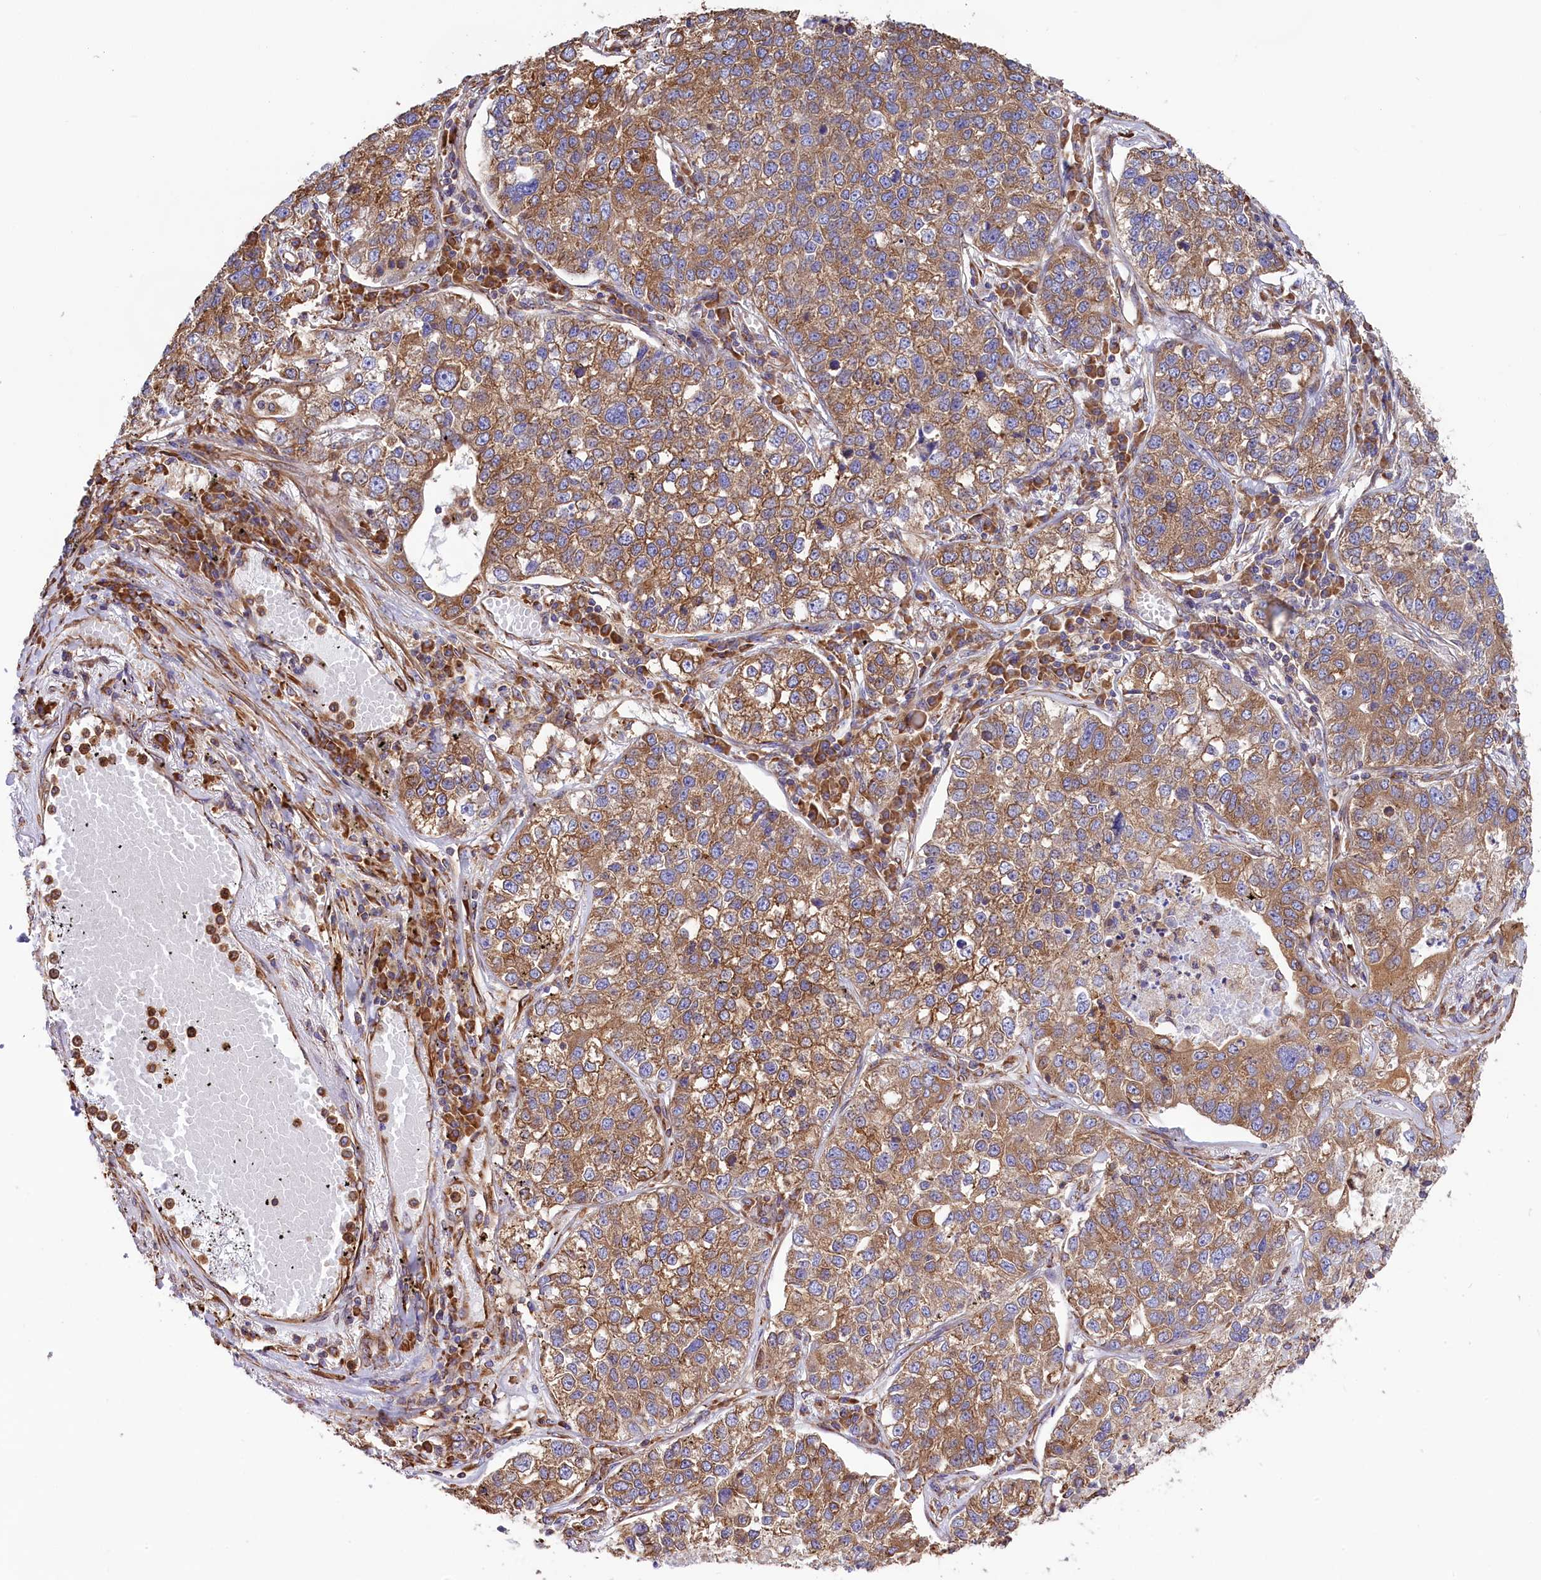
{"staining": {"intensity": "moderate", "quantity": ">75%", "location": "cytoplasmic/membranous"}, "tissue": "lung cancer", "cell_type": "Tumor cells", "image_type": "cancer", "snomed": [{"axis": "morphology", "description": "Adenocarcinoma, NOS"}, {"axis": "topography", "description": "Lung"}], "caption": "A high-resolution histopathology image shows IHC staining of lung adenocarcinoma, which demonstrates moderate cytoplasmic/membranous positivity in about >75% of tumor cells.", "gene": "GYS1", "patient": {"sex": "male", "age": 49}}